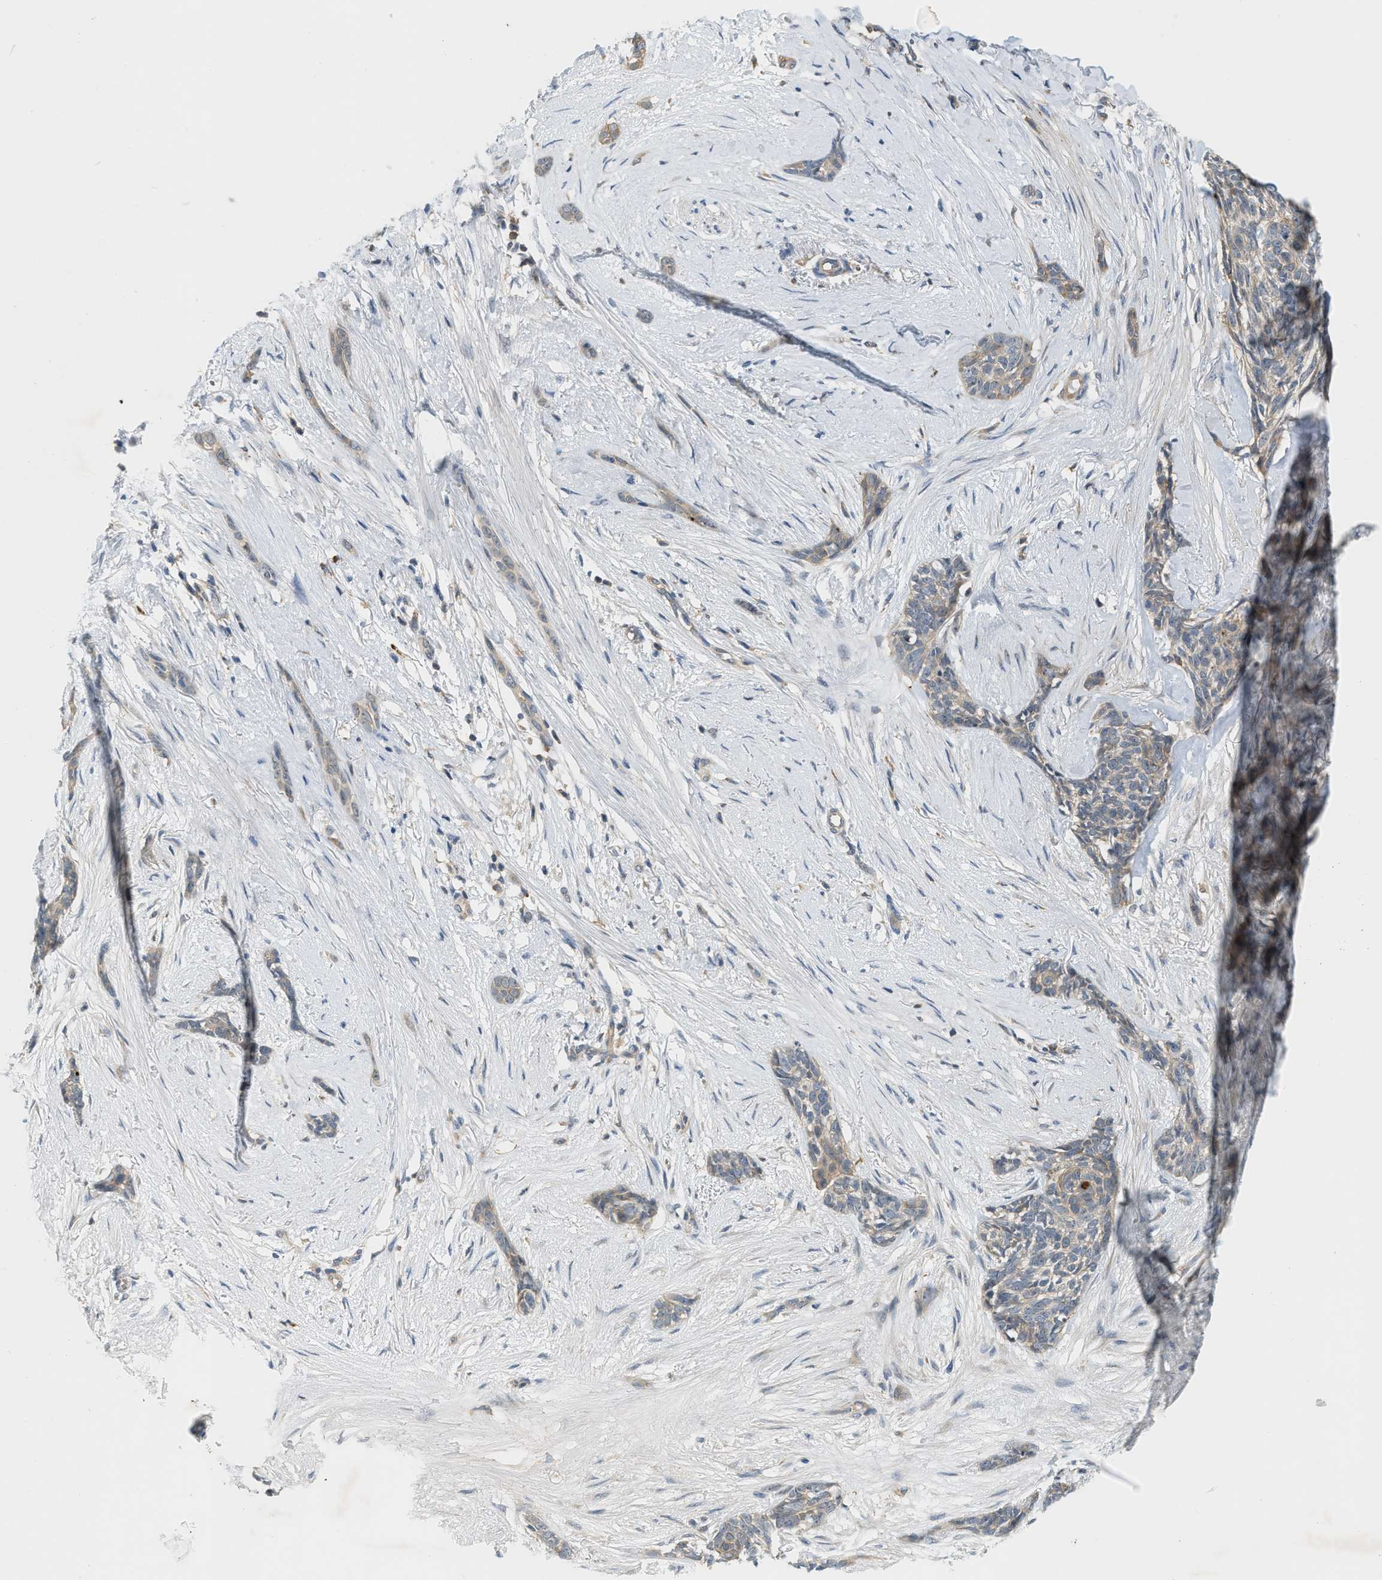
{"staining": {"intensity": "weak", "quantity": ">75%", "location": "cytoplasmic/membranous"}, "tissue": "skin cancer", "cell_type": "Tumor cells", "image_type": "cancer", "snomed": [{"axis": "morphology", "description": "Basal cell carcinoma"}, {"axis": "morphology", "description": "Adnexal tumor, benign"}, {"axis": "topography", "description": "Skin"}], "caption": "Skin cancer tissue demonstrates weak cytoplasmic/membranous staining in about >75% of tumor cells, visualized by immunohistochemistry. The protein of interest is shown in brown color, while the nuclei are stained blue.", "gene": "PDCL3", "patient": {"sex": "female", "age": 42}}